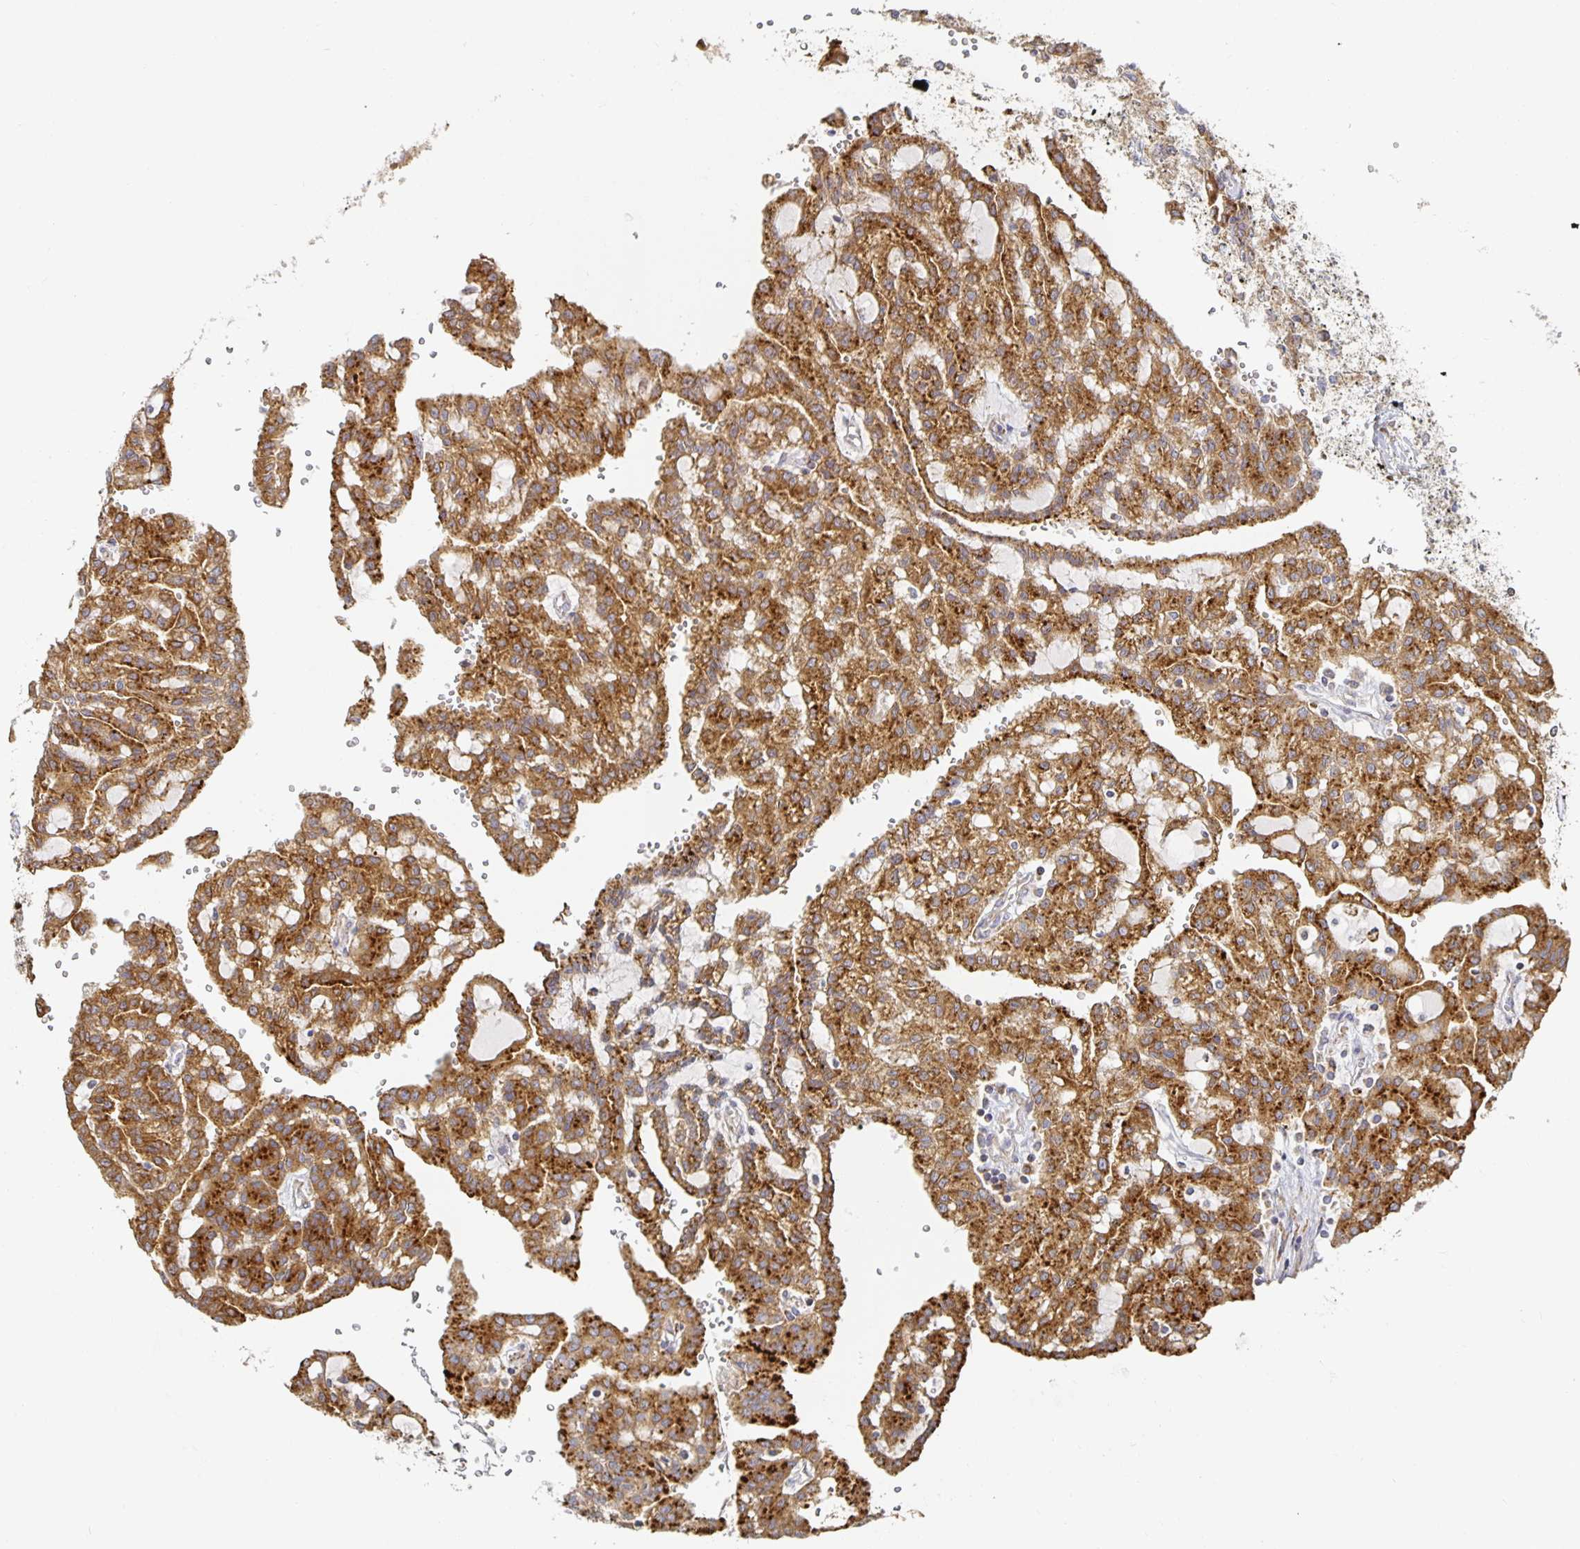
{"staining": {"intensity": "moderate", "quantity": ">75%", "location": "cytoplasmic/membranous"}, "tissue": "renal cancer", "cell_type": "Tumor cells", "image_type": "cancer", "snomed": [{"axis": "morphology", "description": "Adenocarcinoma, NOS"}, {"axis": "topography", "description": "Kidney"}], "caption": "High-power microscopy captured an immunohistochemistry micrograph of renal cancer (adenocarcinoma), revealing moderate cytoplasmic/membranous expression in approximately >75% of tumor cells.", "gene": "NOMO1", "patient": {"sex": "male", "age": 63}}